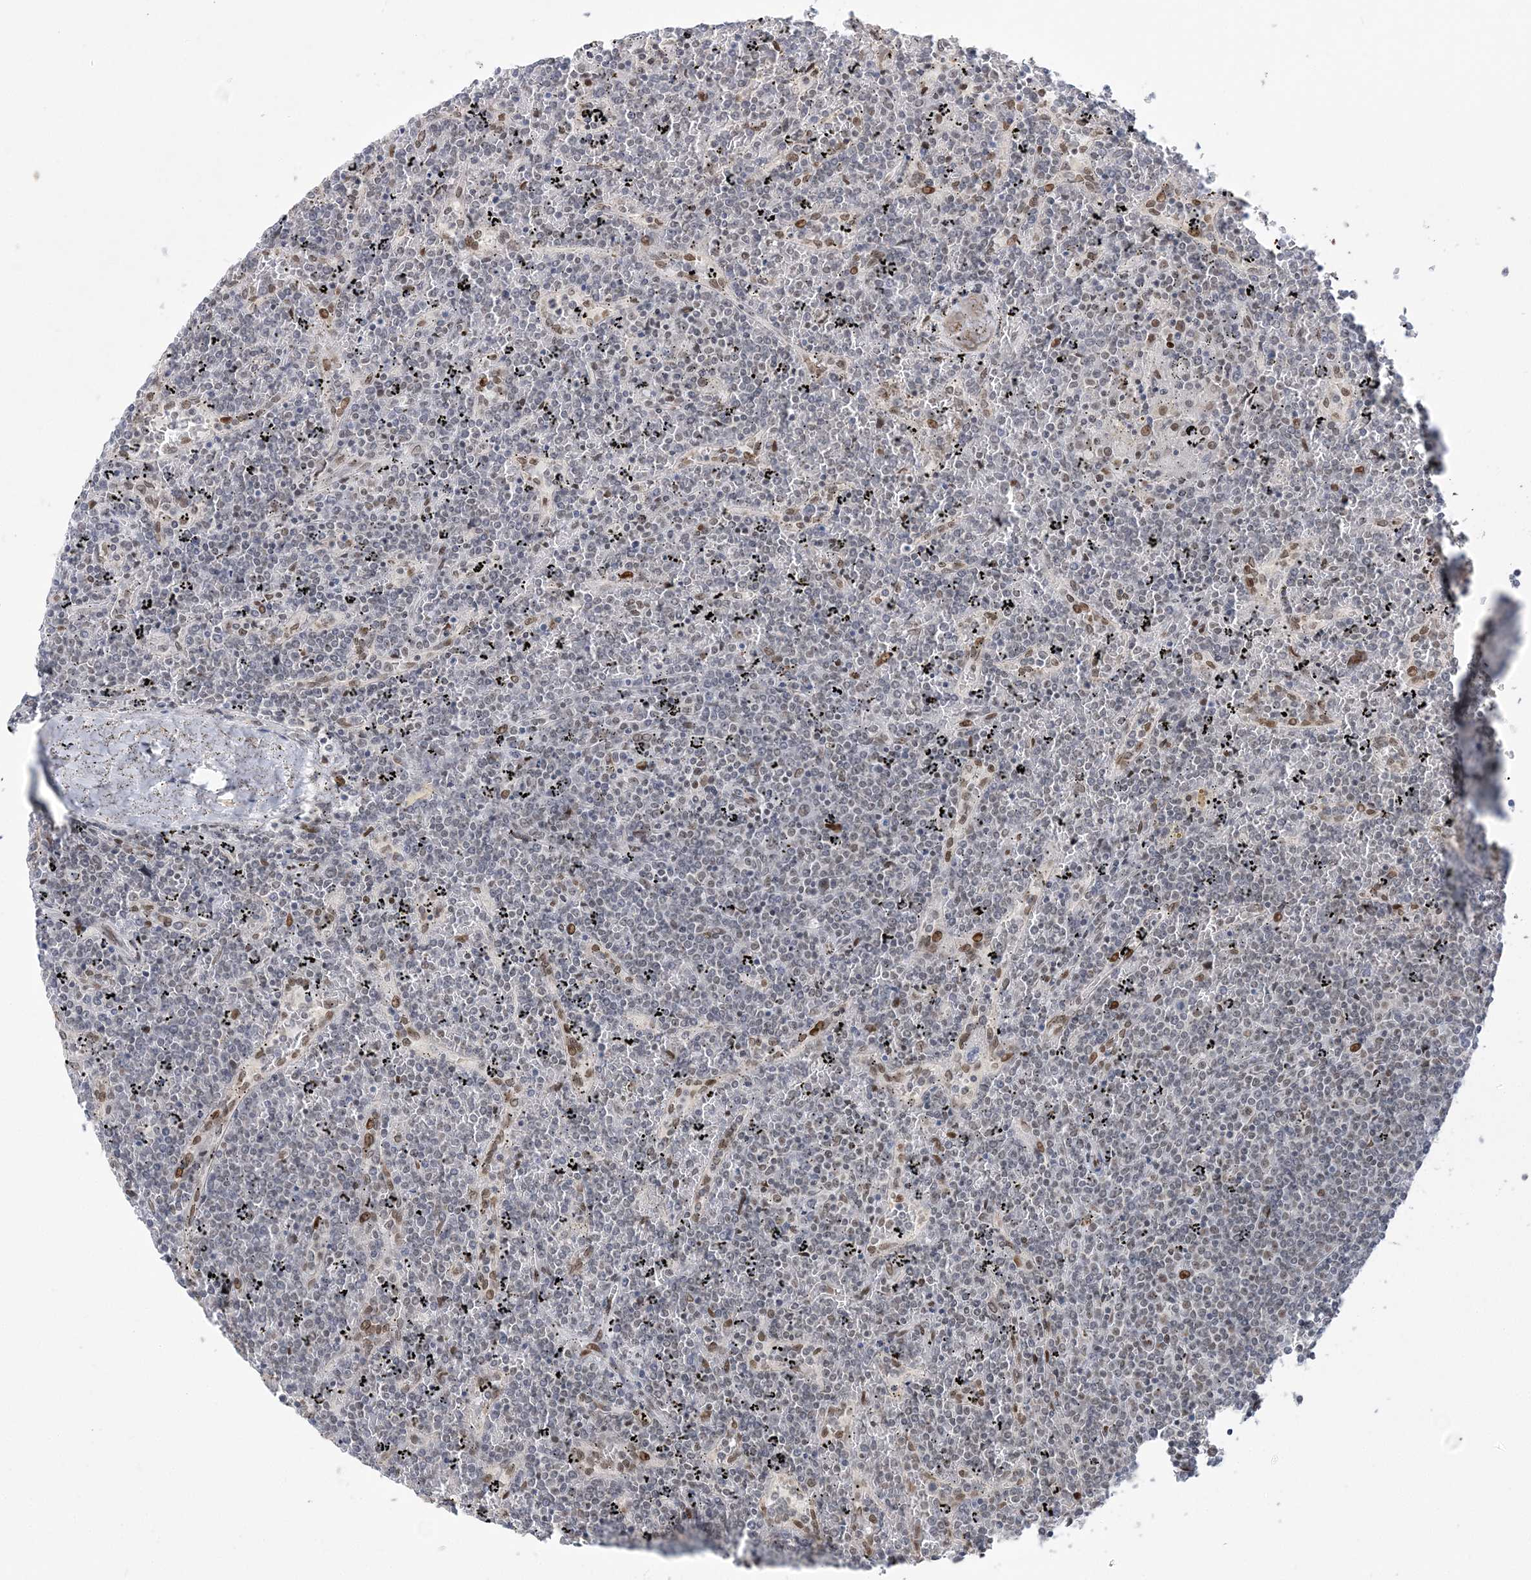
{"staining": {"intensity": "negative", "quantity": "none", "location": "none"}, "tissue": "lymphoma", "cell_type": "Tumor cells", "image_type": "cancer", "snomed": [{"axis": "morphology", "description": "Malignant lymphoma, non-Hodgkin's type, Low grade"}, {"axis": "topography", "description": "Spleen"}], "caption": "Lymphoma was stained to show a protein in brown. There is no significant staining in tumor cells.", "gene": "WAC", "patient": {"sex": "female", "age": 19}}